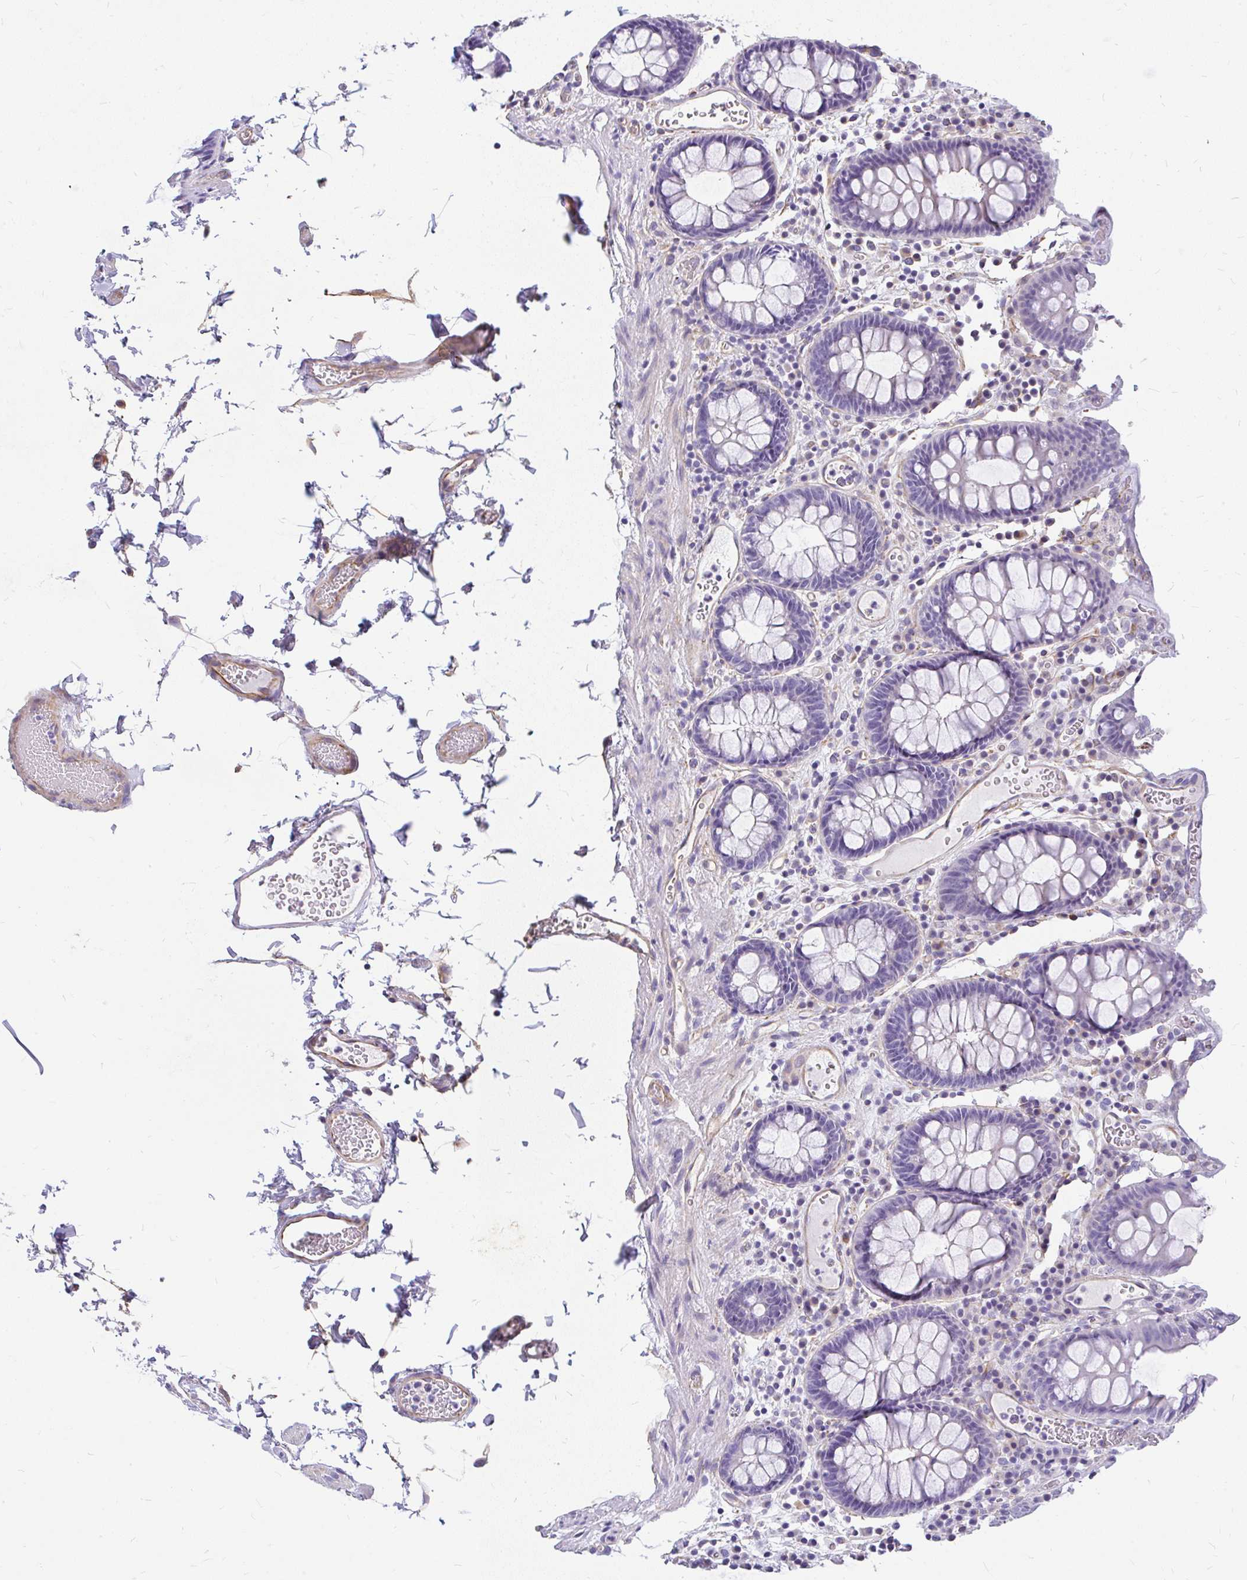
{"staining": {"intensity": "moderate", "quantity": "25%-75%", "location": "cytoplasmic/membranous"}, "tissue": "colon", "cell_type": "Endothelial cells", "image_type": "normal", "snomed": [{"axis": "morphology", "description": "Normal tissue, NOS"}, {"axis": "topography", "description": "Colon"}, {"axis": "topography", "description": "Peripheral nerve tissue"}], "caption": "This is an image of immunohistochemistry (IHC) staining of benign colon, which shows moderate positivity in the cytoplasmic/membranous of endothelial cells.", "gene": "FAM83C", "patient": {"sex": "male", "age": 84}}